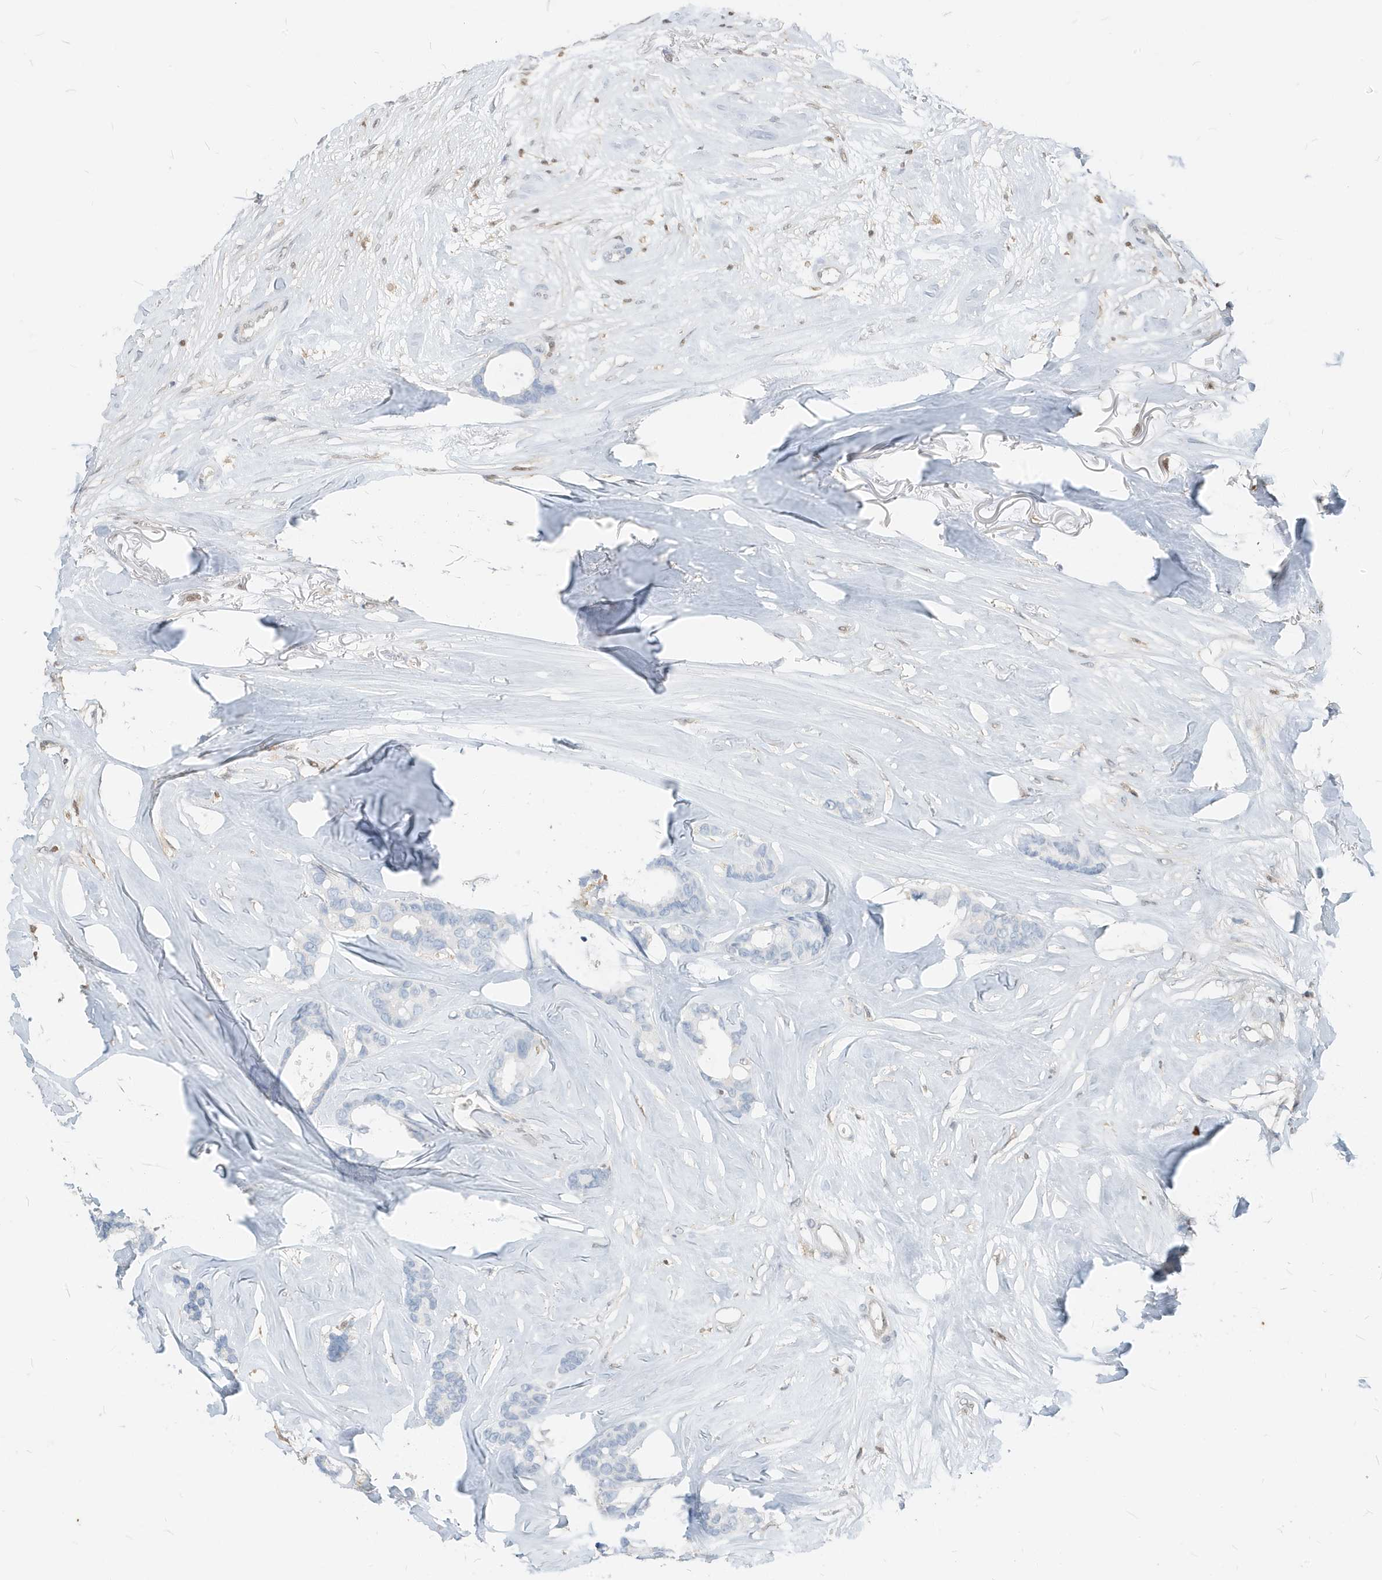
{"staining": {"intensity": "negative", "quantity": "none", "location": "none"}, "tissue": "breast cancer", "cell_type": "Tumor cells", "image_type": "cancer", "snomed": [{"axis": "morphology", "description": "Duct carcinoma"}, {"axis": "topography", "description": "Breast"}], "caption": "Immunohistochemistry (IHC) micrograph of neoplastic tissue: breast cancer (invasive ductal carcinoma) stained with DAB (3,3'-diaminobenzidine) exhibits no significant protein positivity in tumor cells.", "gene": "NCOA7", "patient": {"sex": "female", "age": 87}}